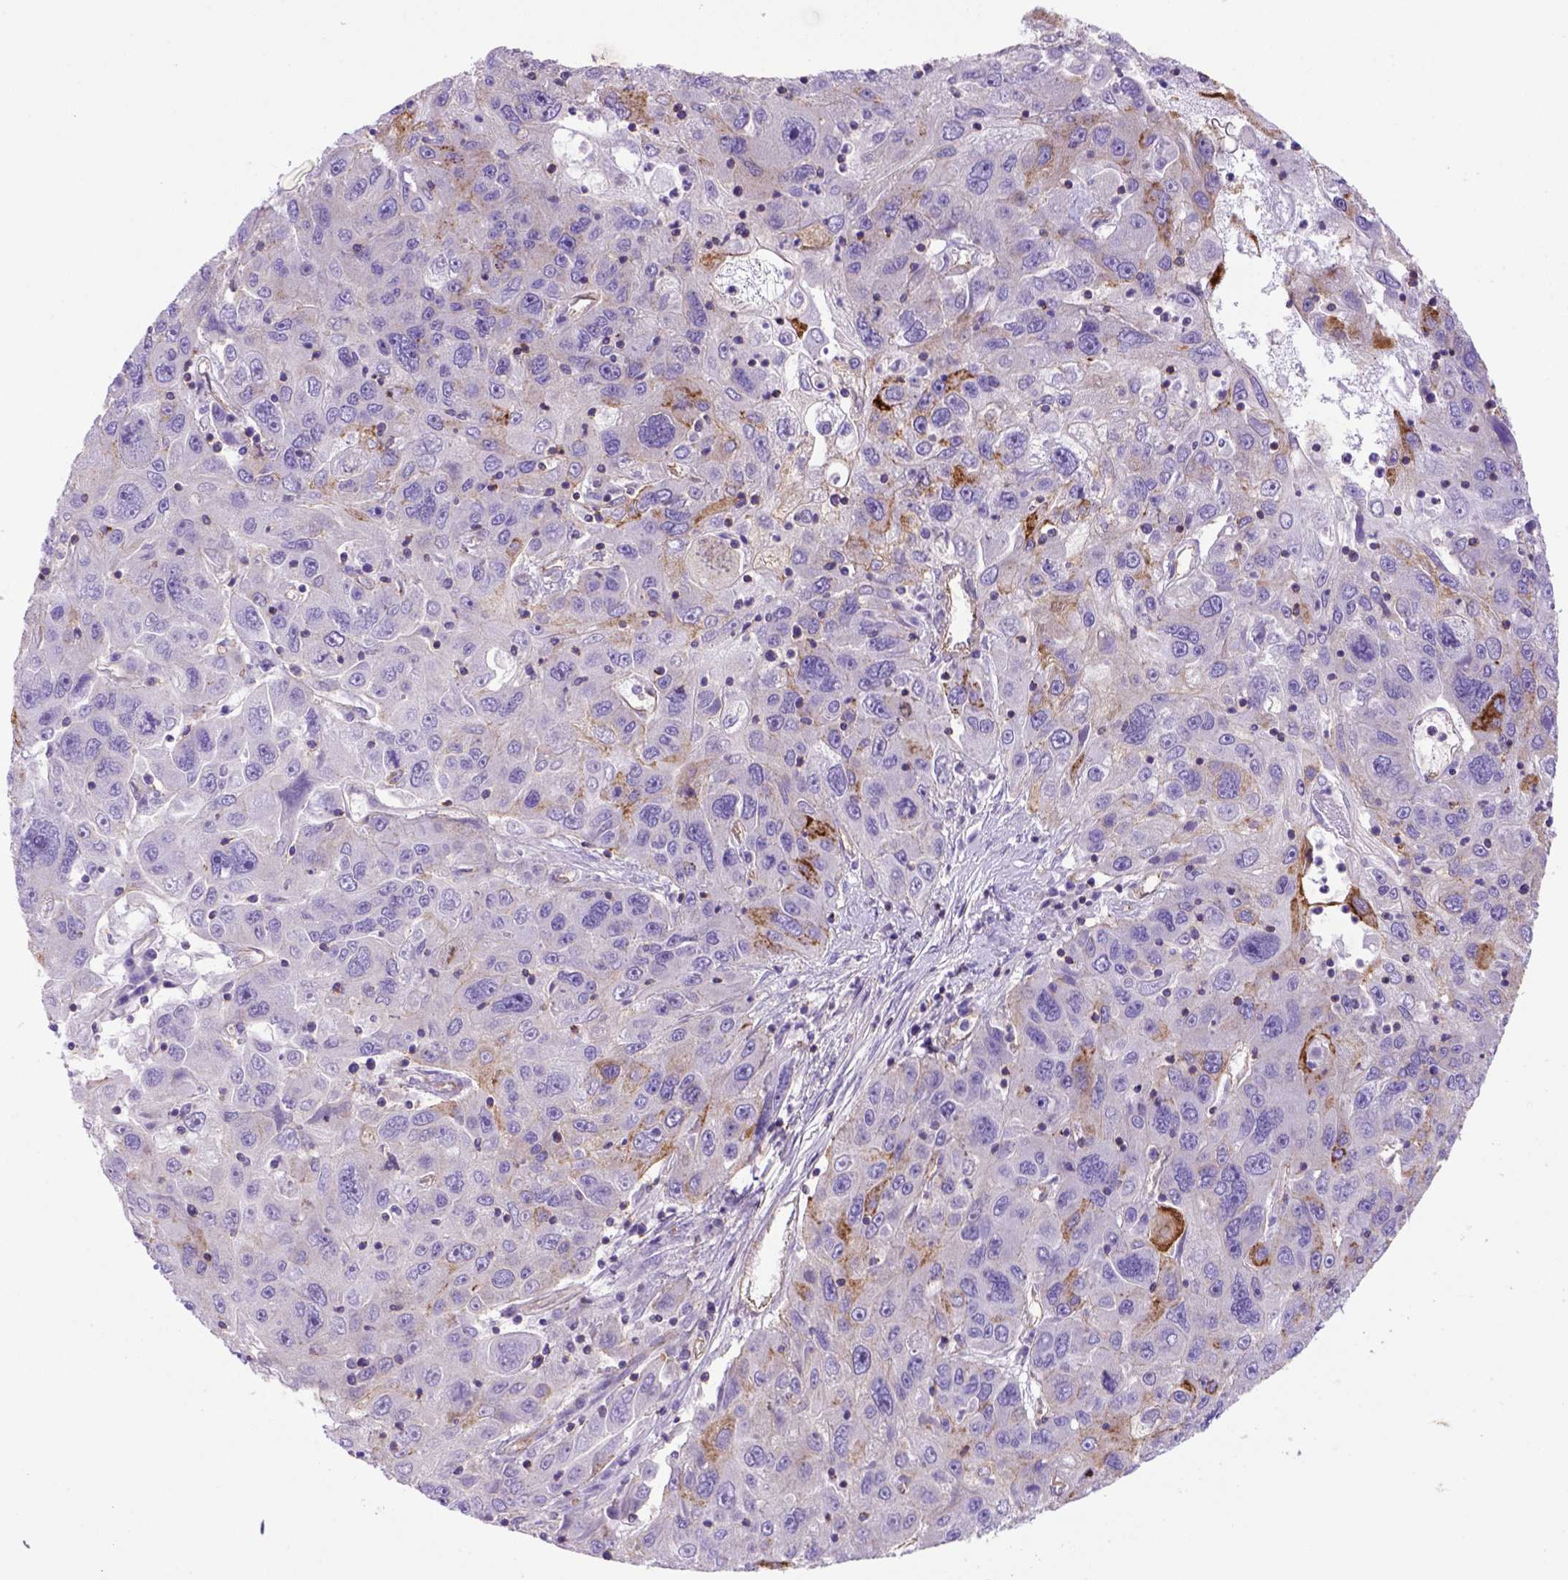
{"staining": {"intensity": "moderate", "quantity": "<25%", "location": "cytoplasmic/membranous"}, "tissue": "stomach cancer", "cell_type": "Tumor cells", "image_type": "cancer", "snomed": [{"axis": "morphology", "description": "Adenocarcinoma, NOS"}, {"axis": "topography", "description": "Stomach"}], "caption": "Stomach cancer (adenocarcinoma) stained with DAB (3,3'-diaminobenzidine) immunohistochemistry (IHC) reveals low levels of moderate cytoplasmic/membranous expression in approximately <25% of tumor cells.", "gene": "PEX12", "patient": {"sex": "male", "age": 56}}